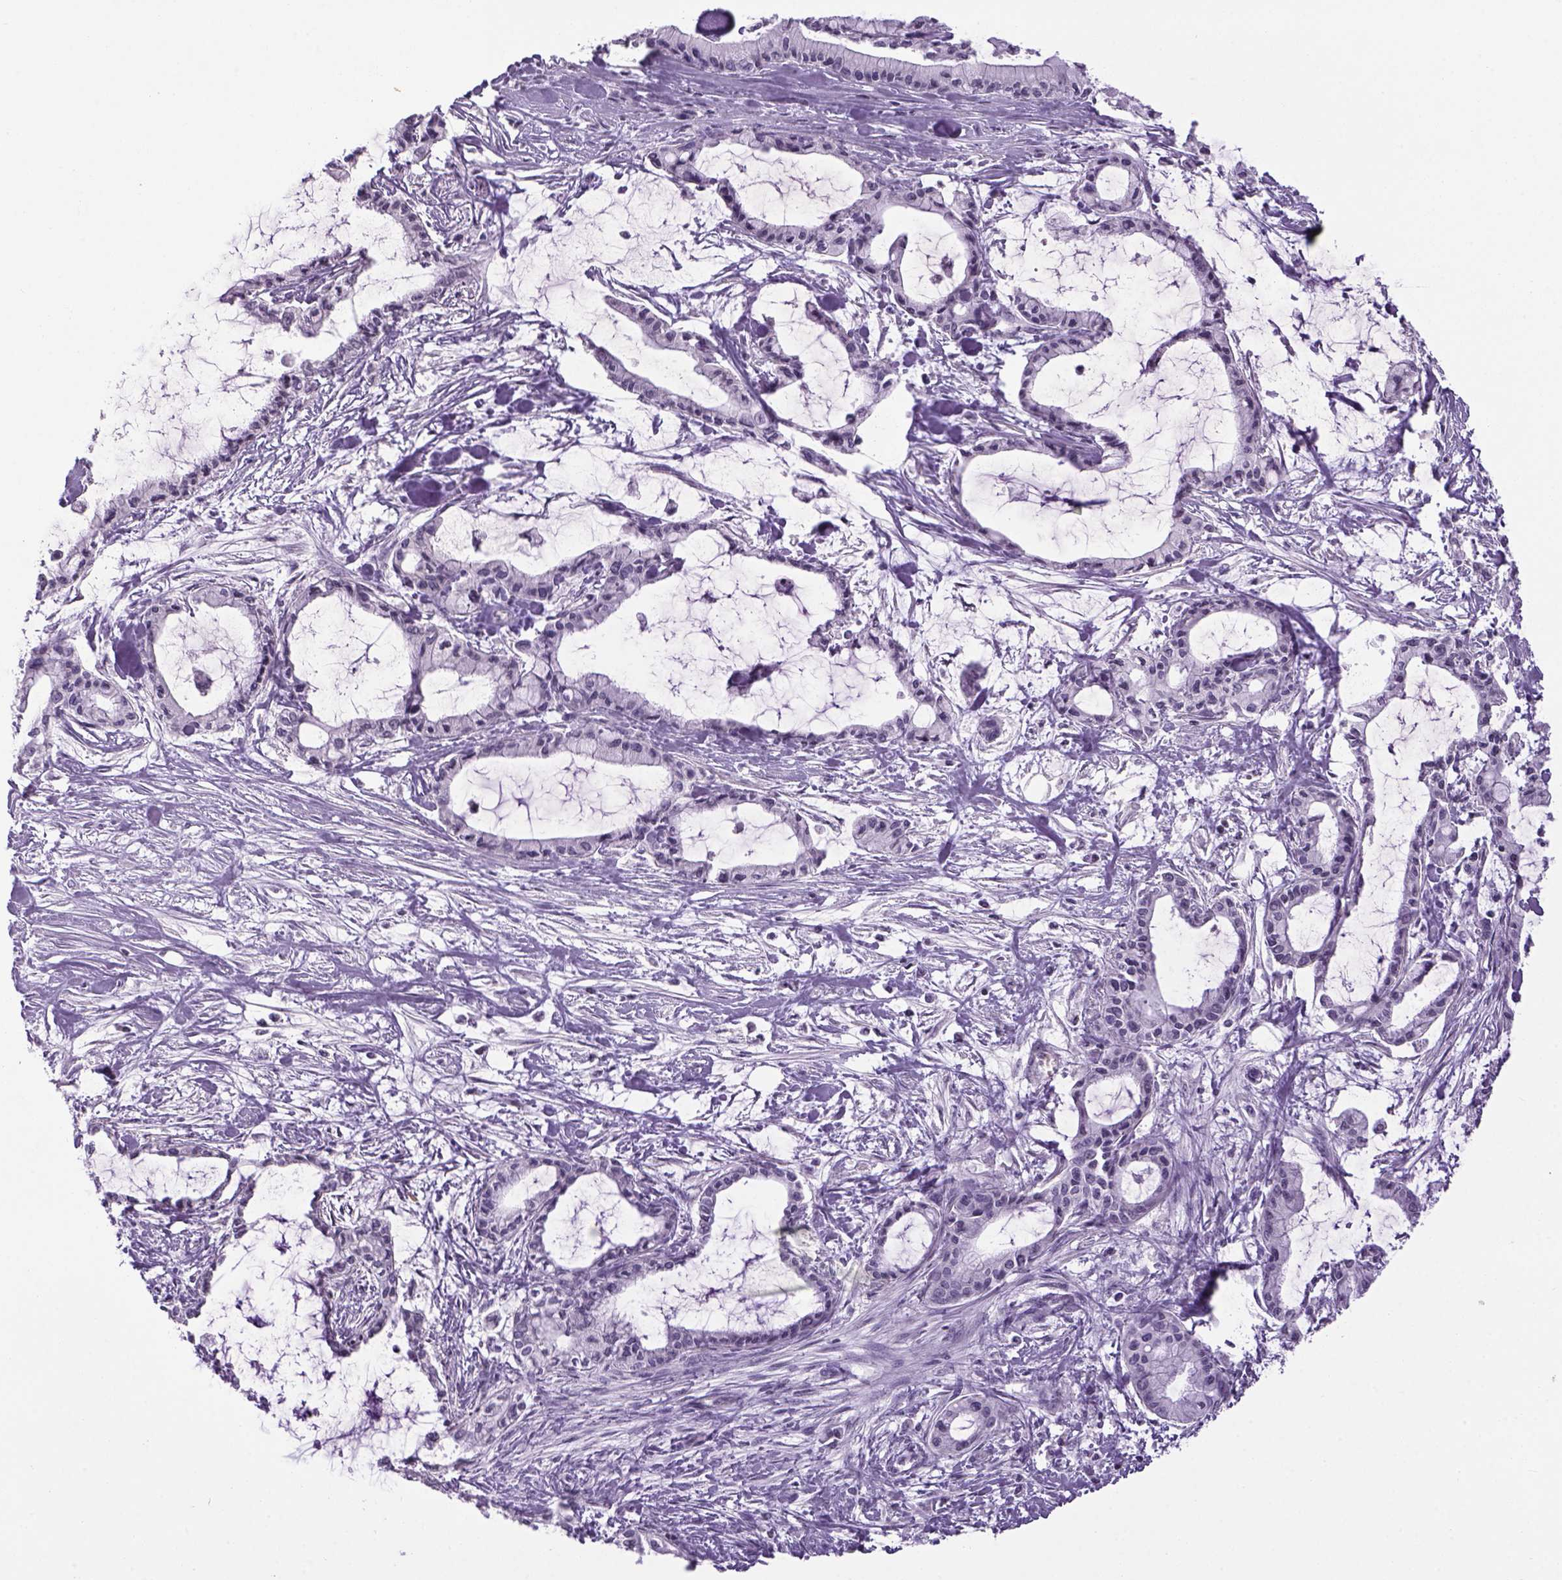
{"staining": {"intensity": "negative", "quantity": "none", "location": "none"}, "tissue": "pancreatic cancer", "cell_type": "Tumor cells", "image_type": "cancer", "snomed": [{"axis": "morphology", "description": "Adenocarcinoma, NOS"}, {"axis": "topography", "description": "Pancreas"}], "caption": "DAB immunohistochemical staining of human adenocarcinoma (pancreatic) exhibits no significant positivity in tumor cells.", "gene": "PRRT1", "patient": {"sex": "male", "age": 48}}